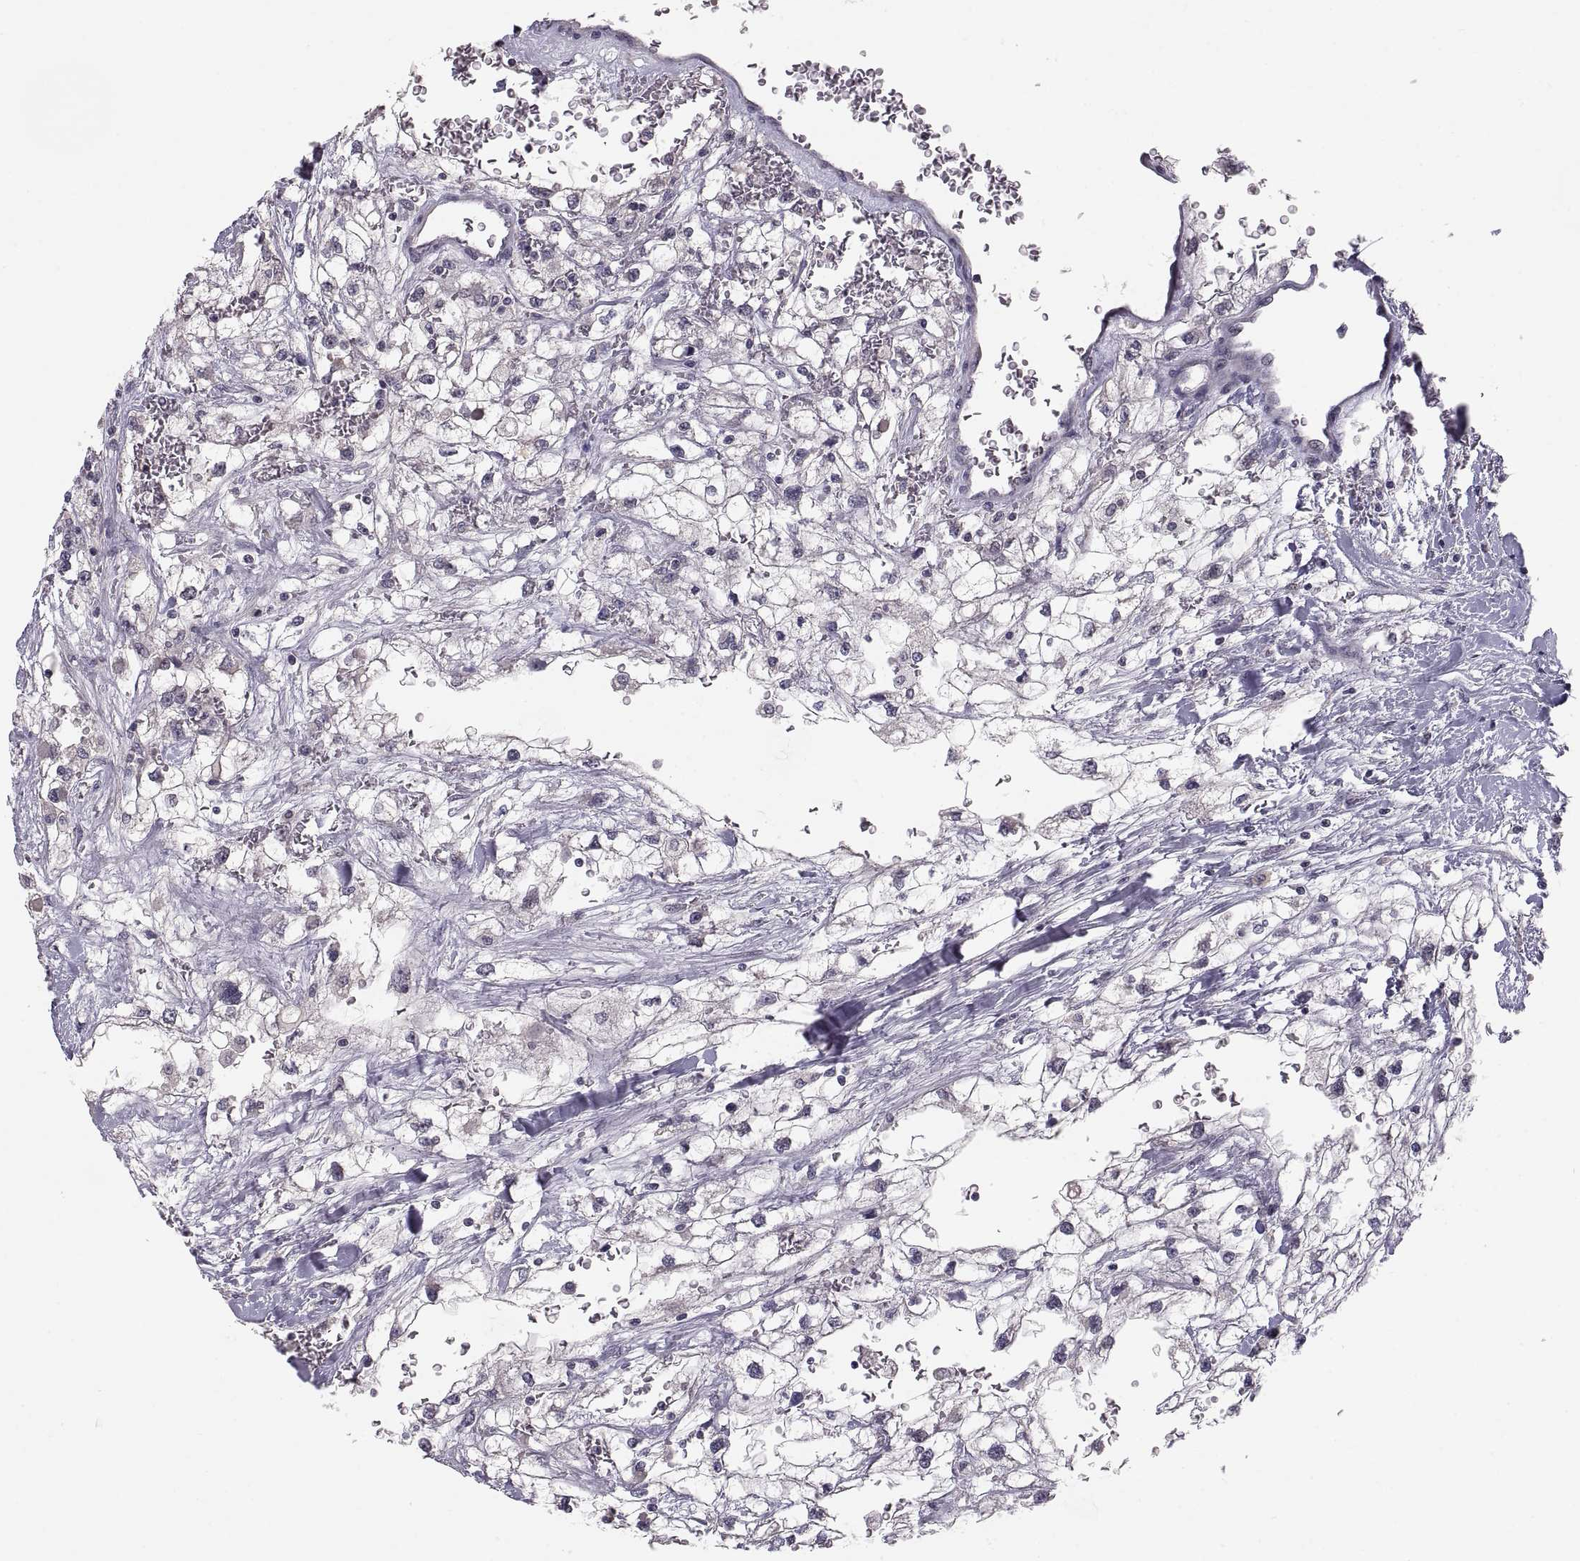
{"staining": {"intensity": "negative", "quantity": "none", "location": "none"}, "tissue": "renal cancer", "cell_type": "Tumor cells", "image_type": "cancer", "snomed": [{"axis": "morphology", "description": "Adenocarcinoma, NOS"}, {"axis": "topography", "description": "Kidney"}], "caption": "Immunohistochemistry (IHC) histopathology image of neoplastic tissue: renal adenocarcinoma stained with DAB (3,3'-diaminobenzidine) reveals no significant protein expression in tumor cells.", "gene": "PAX2", "patient": {"sex": "male", "age": 59}}